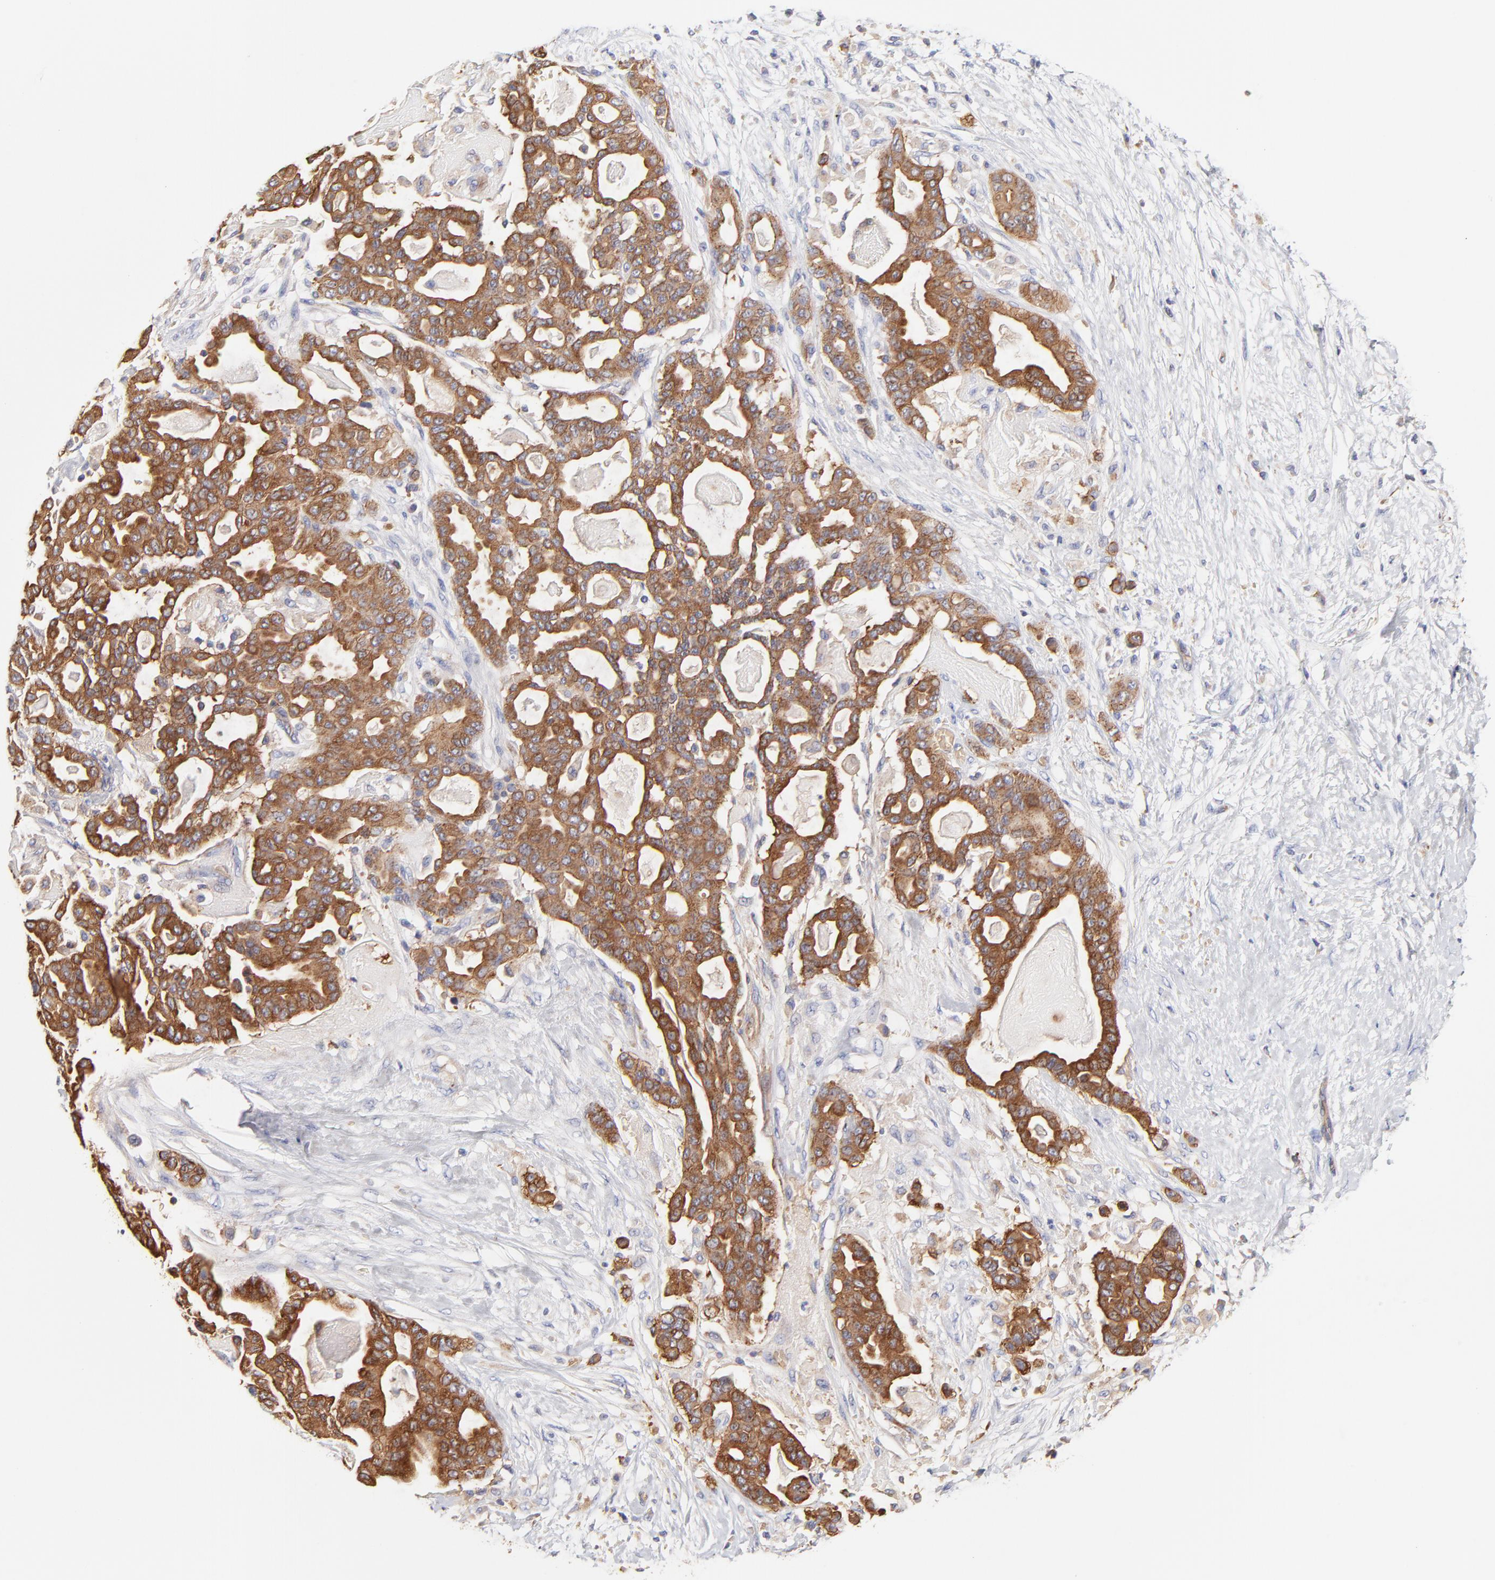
{"staining": {"intensity": "moderate", "quantity": ">75%", "location": "cytoplasmic/membranous"}, "tissue": "pancreatic cancer", "cell_type": "Tumor cells", "image_type": "cancer", "snomed": [{"axis": "morphology", "description": "Adenocarcinoma, NOS"}, {"axis": "topography", "description": "Pancreas"}], "caption": "Adenocarcinoma (pancreatic) stained with a protein marker displays moderate staining in tumor cells.", "gene": "CD2AP", "patient": {"sex": "male", "age": 63}}